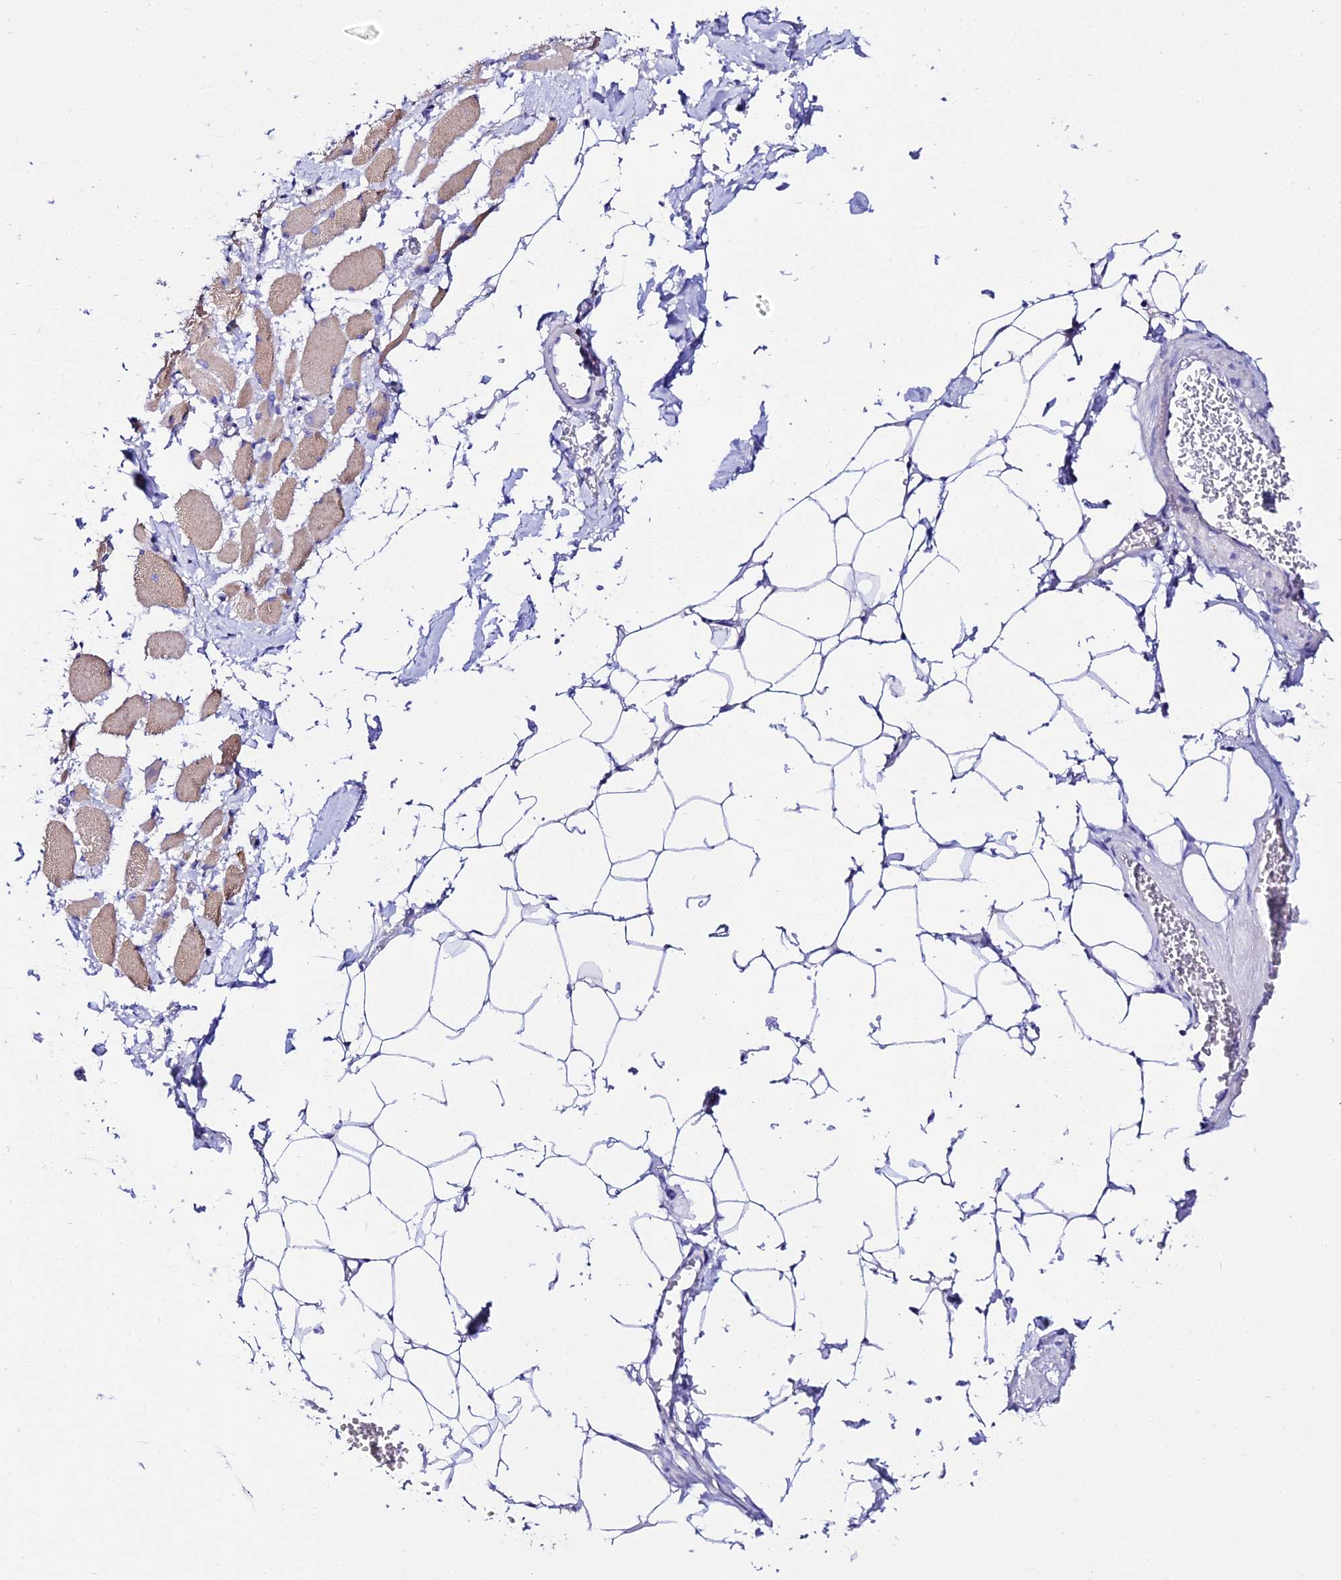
{"staining": {"intensity": "moderate", "quantity": "25%-75%", "location": "cytoplasmic/membranous"}, "tissue": "skeletal muscle", "cell_type": "Myocytes", "image_type": "normal", "snomed": [{"axis": "morphology", "description": "Normal tissue, NOS"}, {"axis": "morphology", "description": "Basal cell carcinoma"}, {"axis": "topography", "description": "Skeletal muscle"}], "caption": "Immunohistochemistry (IHC) photomicrograph of normal skeletal muscle: skeletal muscle stained using immunohistochemistry (IHC) demonstrates medium levels of moderate protein expression localized specifically in the cytoplasmic/membranous of myocytes, appearing as a cytoplasmic/membranous brown color.", "gene": "TMEM117", "patient": {"sex": "female", "age": 64}}